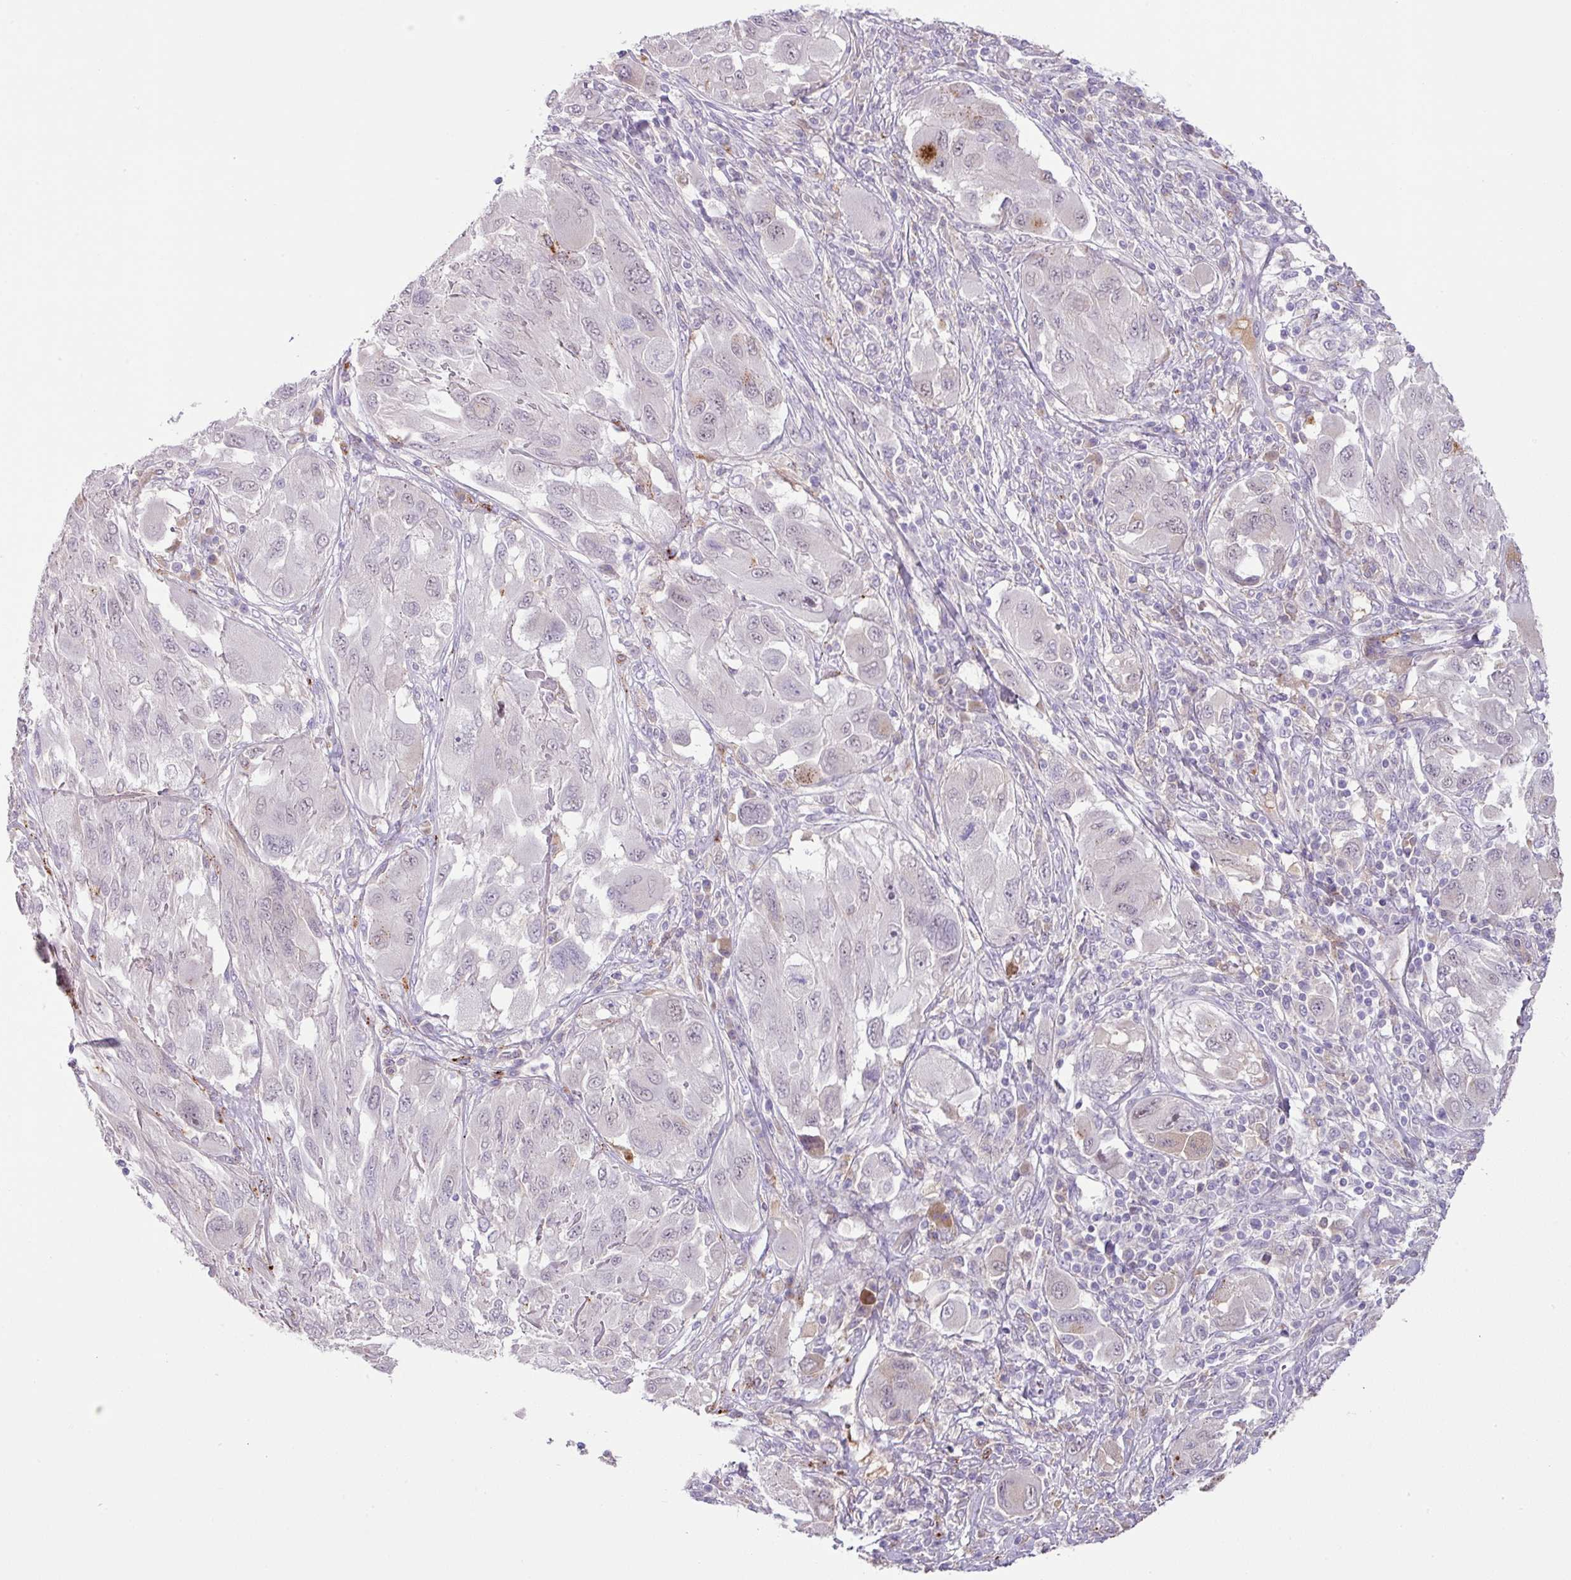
{"staining": {"intensity": "moderate", "quantity": "<25%", "location": "cytoplasmic/membranous"}, "tissue": "melanoma", "cell_type": "Tumor cells", "image_type": "cancer", "snomed": [{"axis": "morphology", "description": "Malignant melanoma, NOS"}, {"axis": "topography", "description": "Skin"}], "caption": "Melanoma stained with DAB (3,3'-diaminobenzidine) immunohistochemistry displays low levels of moderate cytoplasmic/membranous positivity in about <25% of tumor cells.", "gene": "PLEKHH3", "patient": {"sex": "female", "age": 91}}